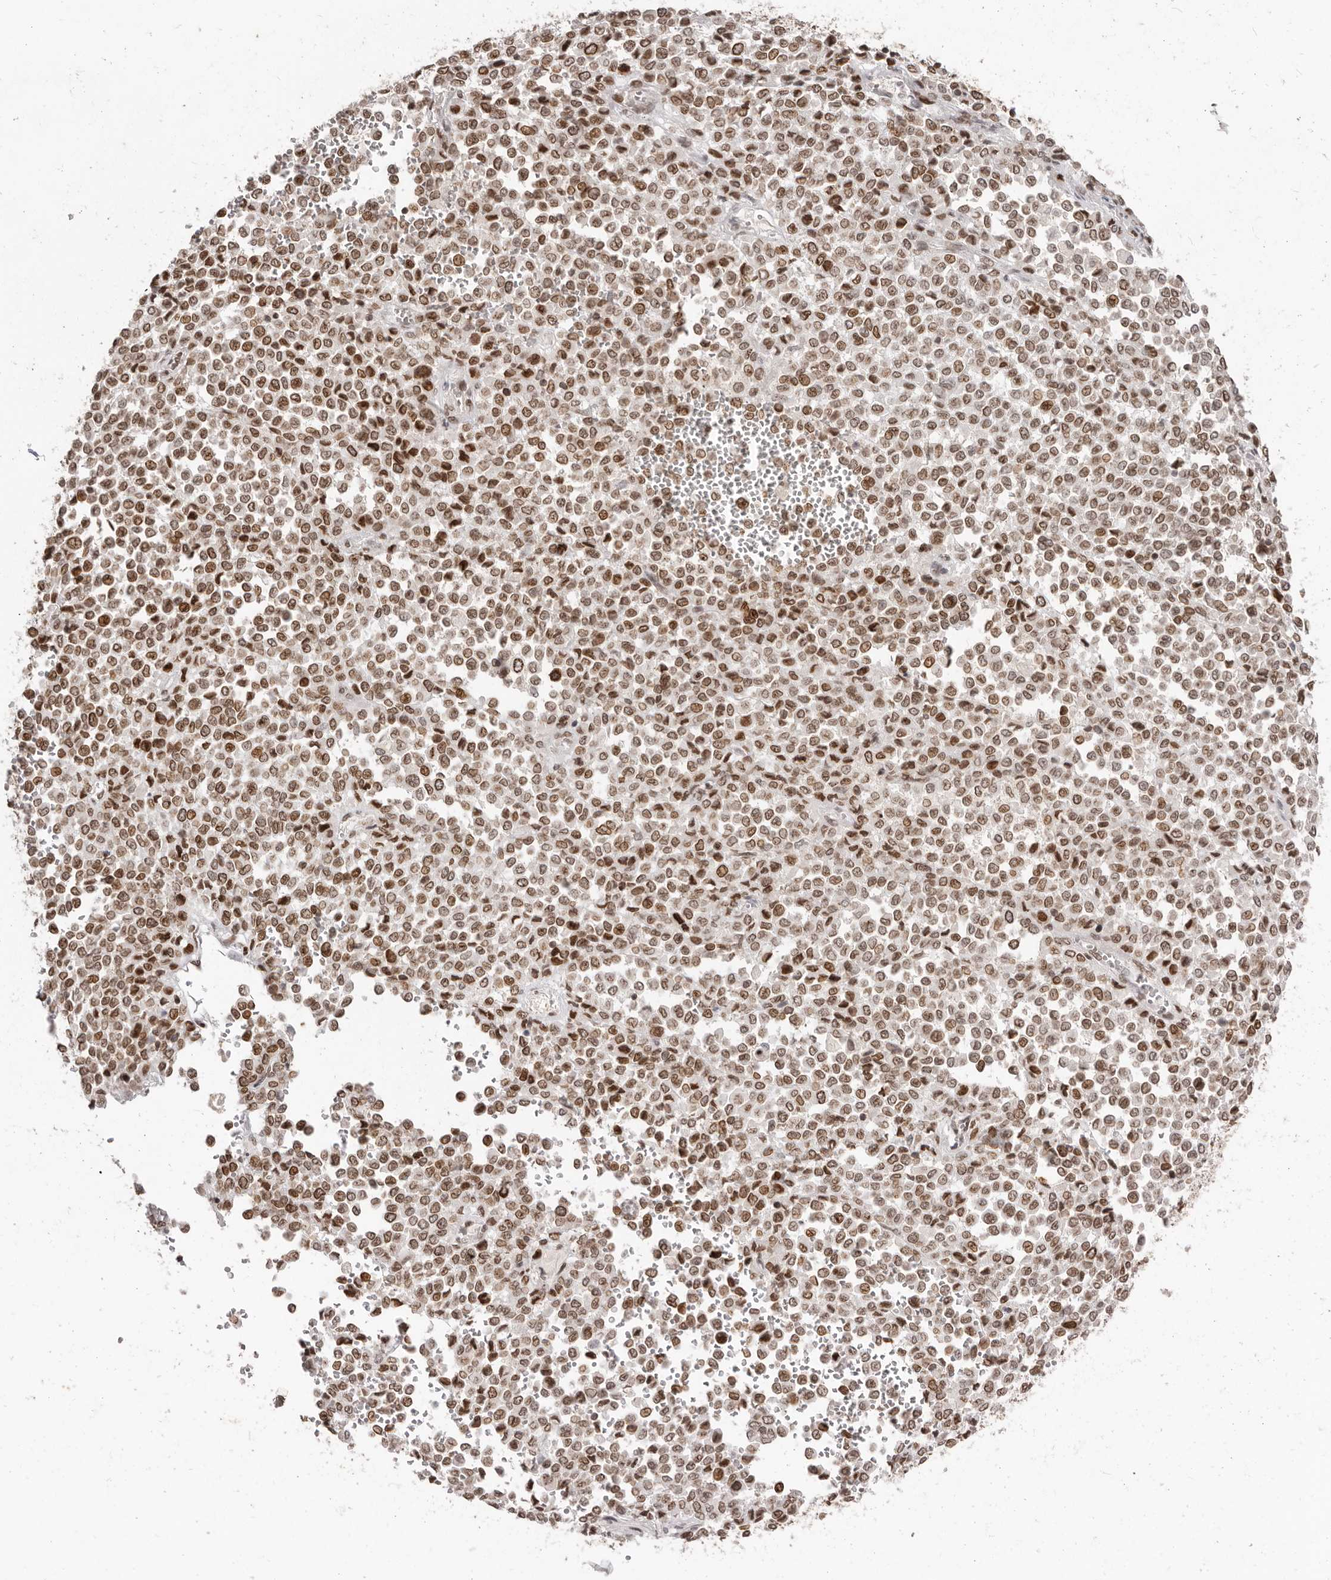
{"staining": {"intensity": "moderate", "quantity": ">75%", "location": "nuclear"}, "tissue": "melanoma", "cell_type": "Tumor cells", "image_type": "cancer", "snomed": [{"axis": "morphology", "description": "Malignant melanoma, Metastatic site"}, {"axis": "topography", "description": "Pancreas"}], "caption": "DAB immunohistochemical staining of human melanoma demonstrates moderate nuclear protein positivity in about >75% of tumor cells.", "gene": "NUP153", "patient": {"sex": "female", "age": 30}}